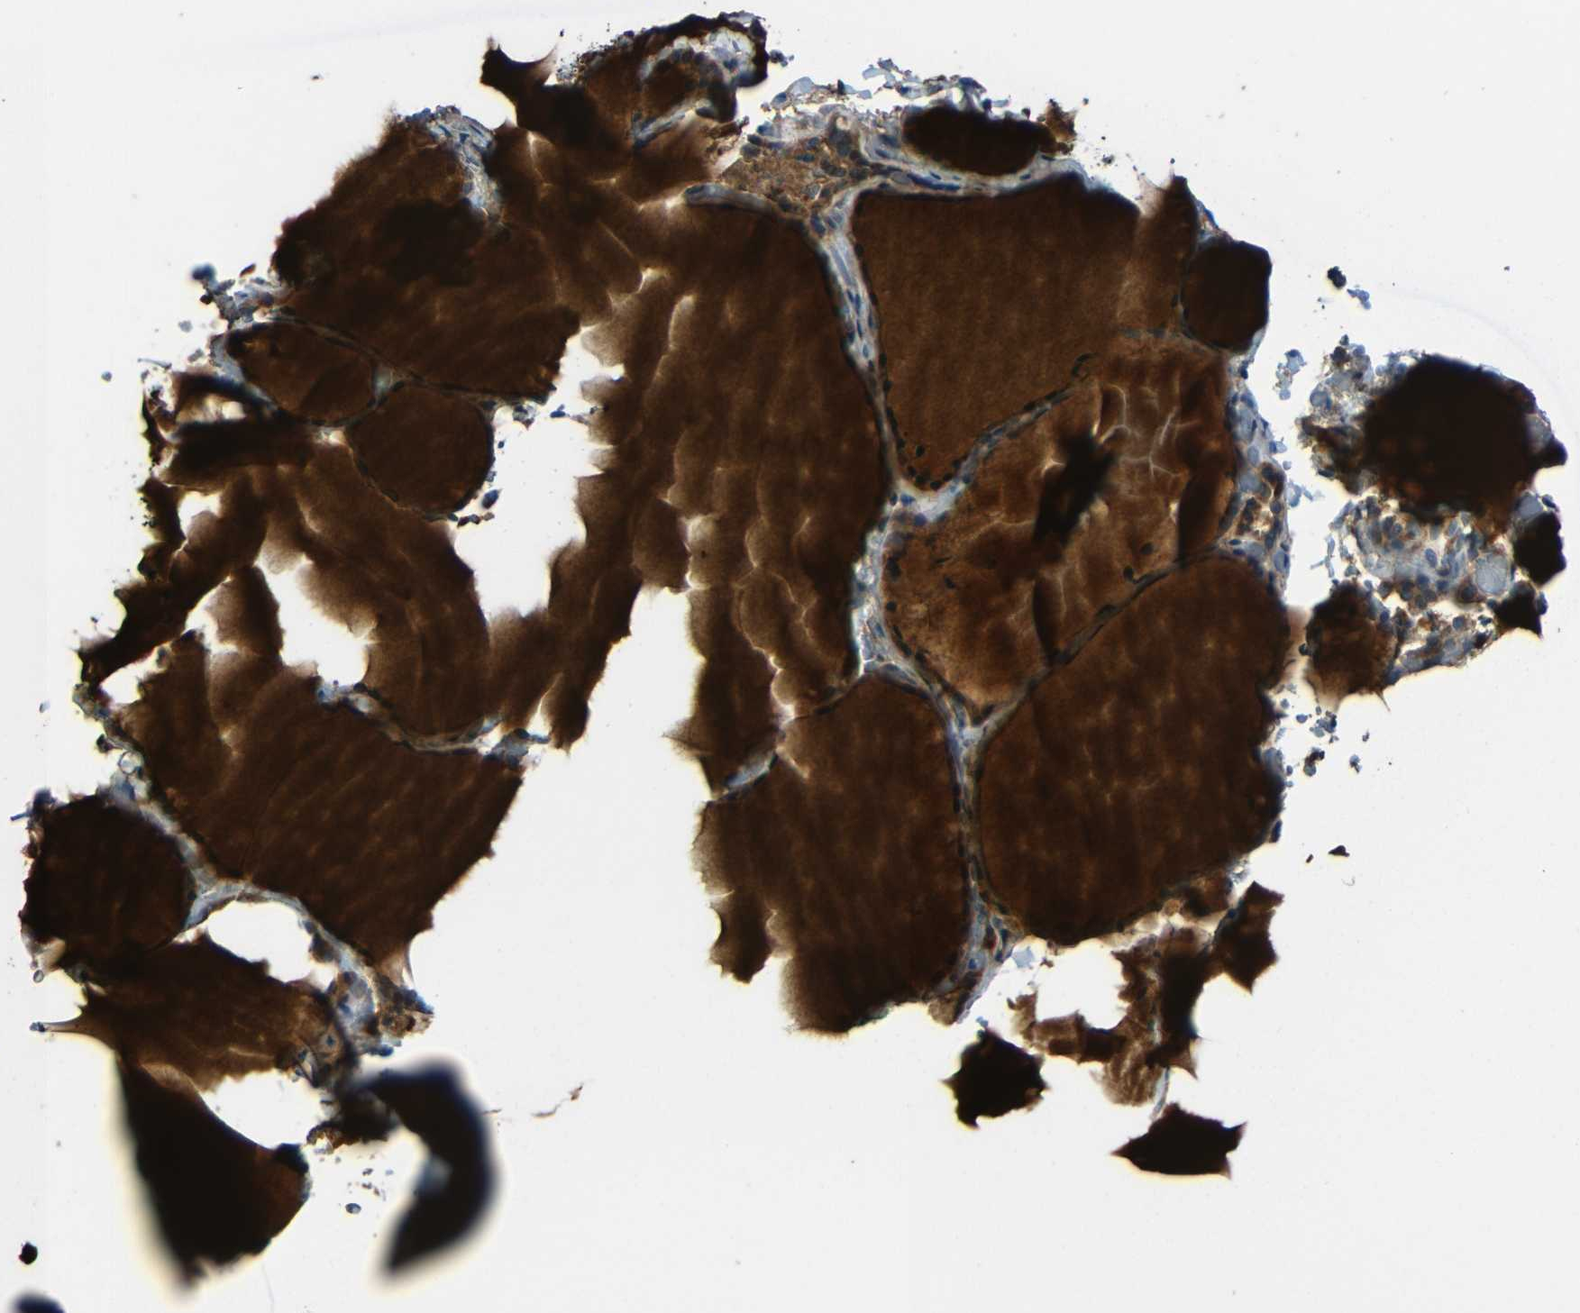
{"staining": {"intensity": "strong", "quantity": ">75%", "location": "cytoplasmic/membranous"}, "tissue": "thyroid gland", "cell_type": "Glandular cells", "image_type": "normal", "snomed": [{"axis": "morphology", "description": "Normal tissue, NOS"}, {"axis": "topography", "description": "Thyroid gland"}], "caption": "A high amount of strong cytoplasmic/membranous staining is identified in approximately >75% of glandular cells in benign thyroid gland. (brown staining indicates protein expression, while blue staining denotes nuclei).", "gene": "ACACA", "patient": {"sex": "female", "age": 22}}